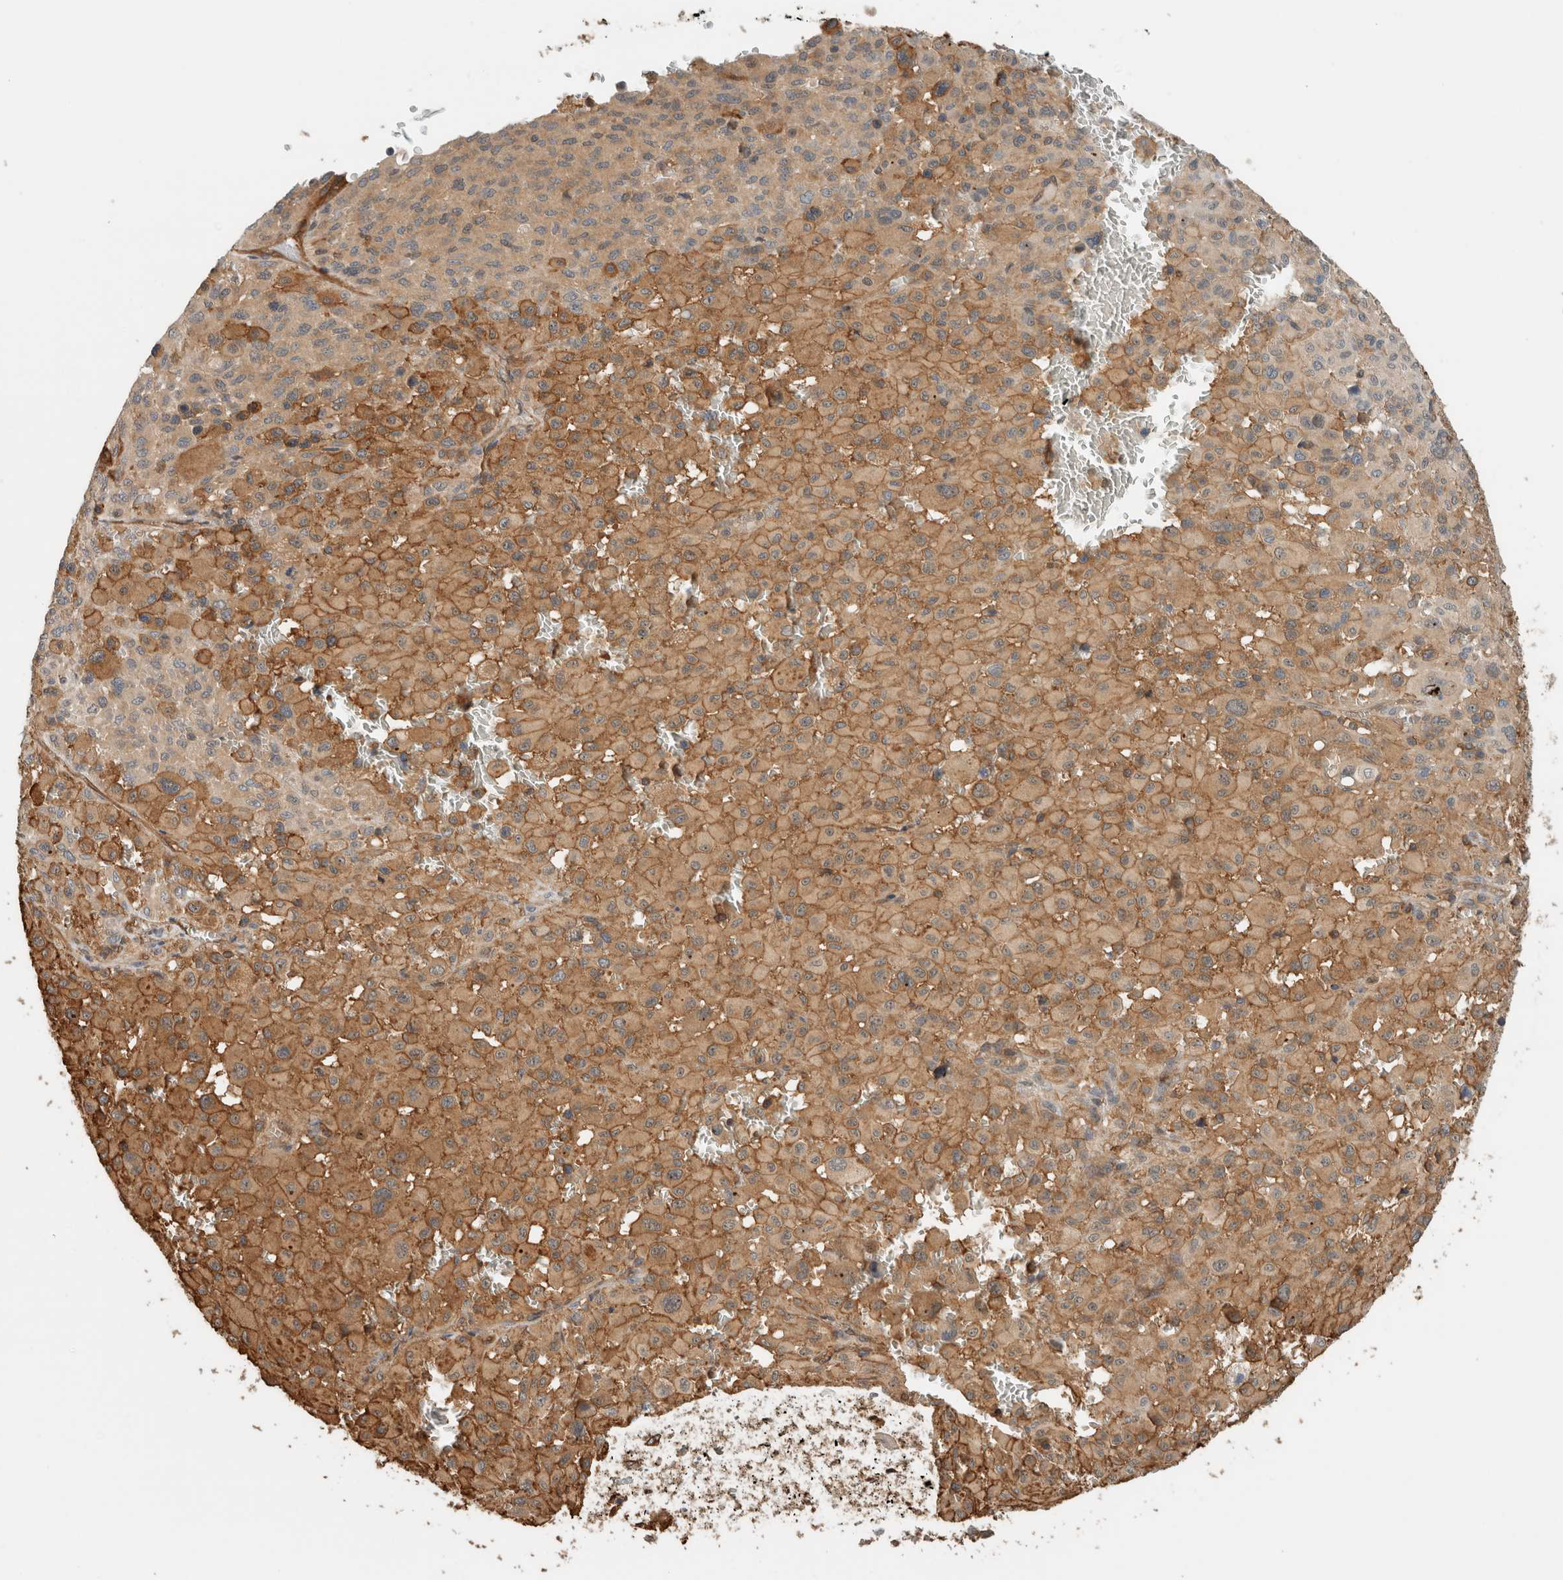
{"staining": {"intensity": "moderate", "quantity": ">75%", "location": "cytoplasmic/membranous"}, "tissue": "melanoma", "cell_type": "Tumor cells", "image_type": "cancer", "snomed": [{"axis": "morphology", "description": "Malignant melanoma, Metastatic site"}, {"axis": "topography", "description": "Skin"}], "caption": "Malignant melanoma (metastatic site) stained with a protein marker demonstrates moderate staining in tumor cells.", "gene": "PFDN4", "patient": {"sex": "female", "age": 74}}